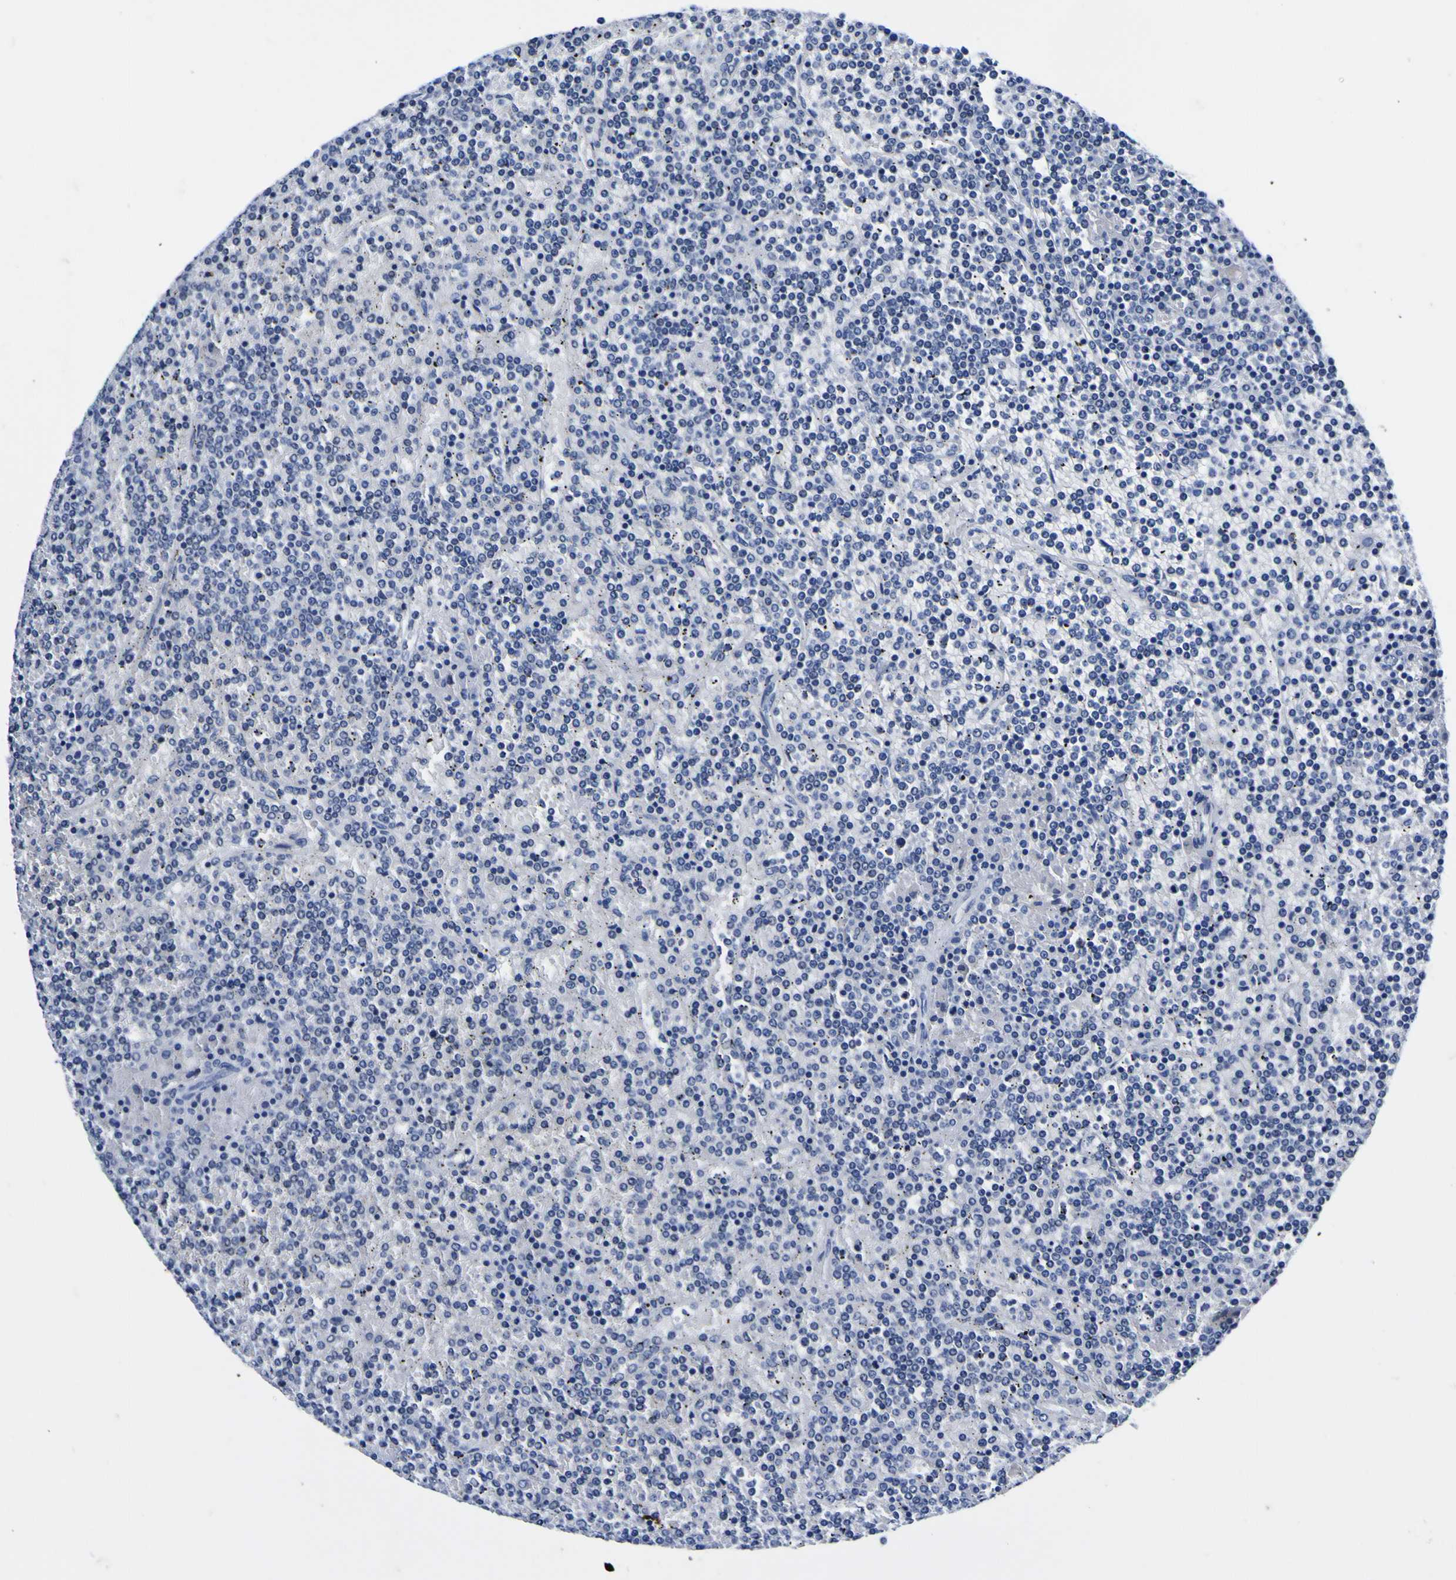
{"staining": {"intensity": "negative", "quantity": "none", "location": "none"}, "tissue": "lymphoma", "cell_type": "Tumor cells", "image_type": "cancer", "snomed": [{"axis": "morphology", "description": "Malignant lymphoma, non-Hodgkin's type, Low grade"}, {"axis": "topography", "description": "Spleen"}], "caption": "Tumor cells are negative for brown protein staining in malignant lymphoma, non-Hodgkin's type (low-grade).", "gene": "IGFLR1", "patient": {"sex": "female", "age": 19}}